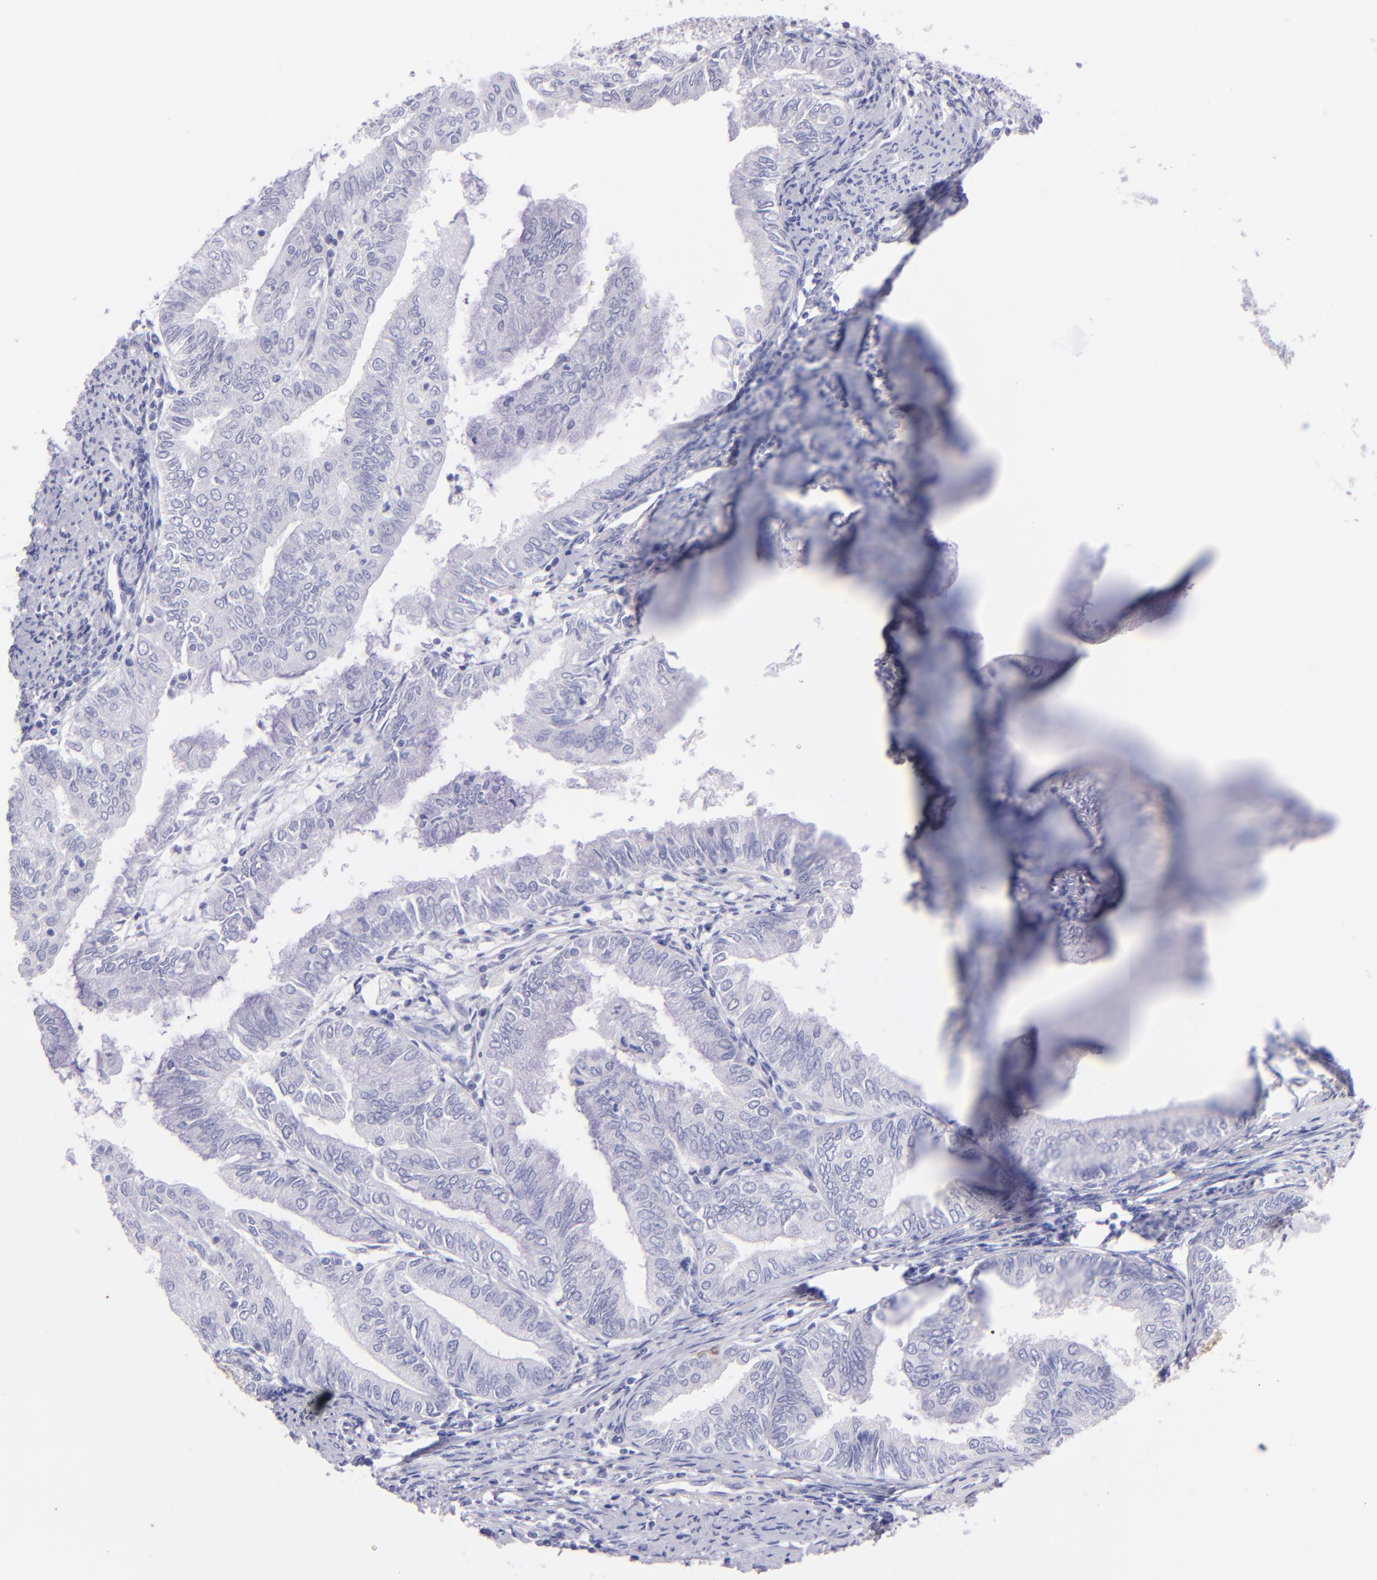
{"staining": {"intensity": "negative", "quantity": "none", "location": "none"}, "tissue": "endometrial cancer", "cell_type": "Tumor cells", "image_type": "cancer", "snomed": [{"axis": "morphology", "description": "Adenocarcinoma, NOS"}, {"axis": "topography", "description": "Endometrium"}], "caption": "There is no significant staining in tumor cells of endometrial cancer.", "gene": "UCHL1", "patient": {"sex": "female", "age": 66}}